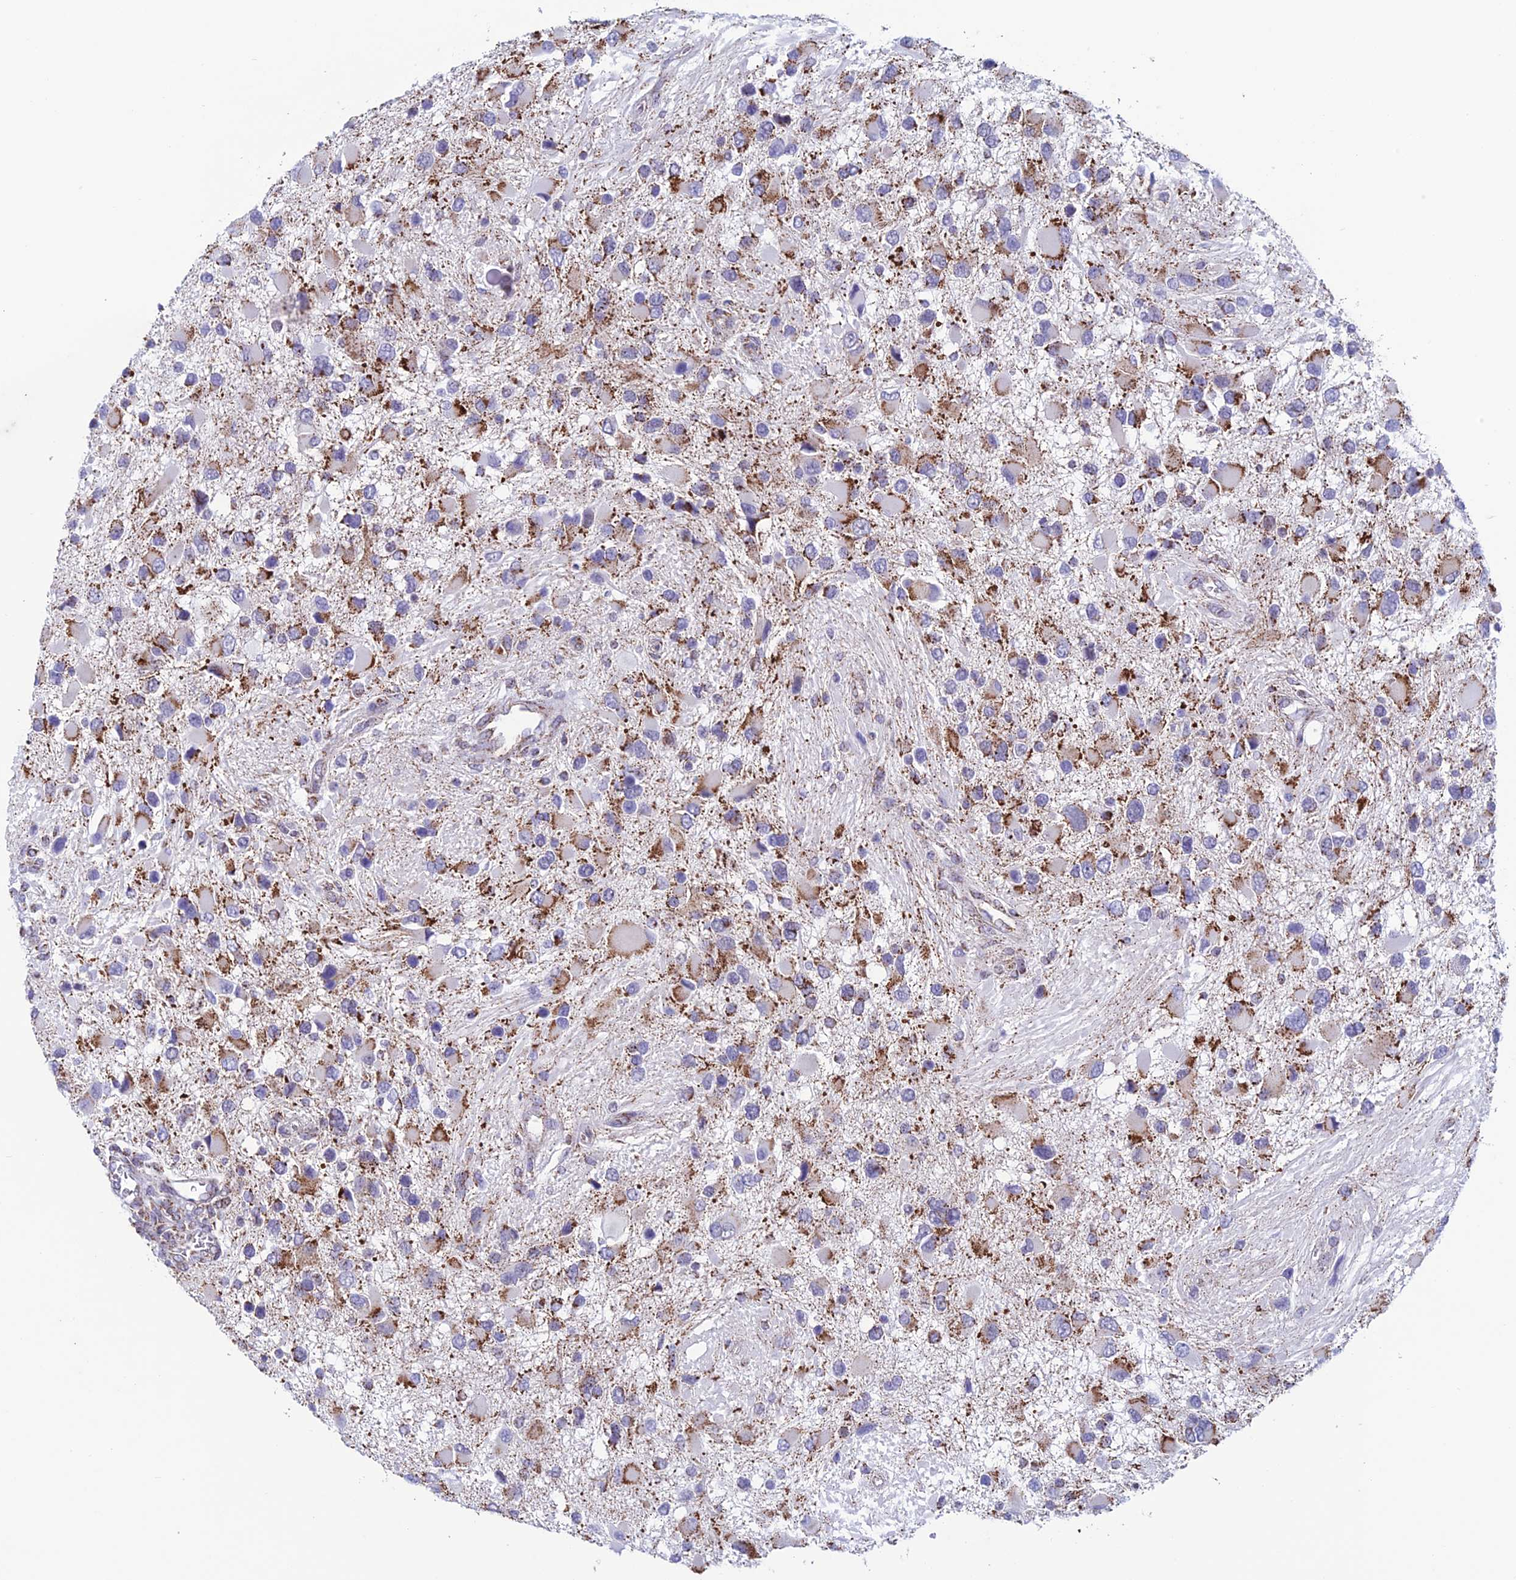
{"staining": {"intensity": "moderate", "quantity": "<25%", "location": "cytoplasmic/membranous"}, "tissue": "glioma", "cell_type": "Tumor cells", "image_type": "cancer", "snomed": [{"axis": "morphology", "description": "Glioma, malignant, High grade"}, {"axis": "topography", "description": "Brain"}], "caption": "Protein staining demonstrates moderate cytoplasmic/membranous positivity in approximately <25% of tumor cells in glioma. The protein is stained brown, and the nuclei are stained in blue (DAB IHC with brightfield microscopy, high magnification).", "gene": "ZNG1B", "patient": {"sex": "male", "age": 53}}